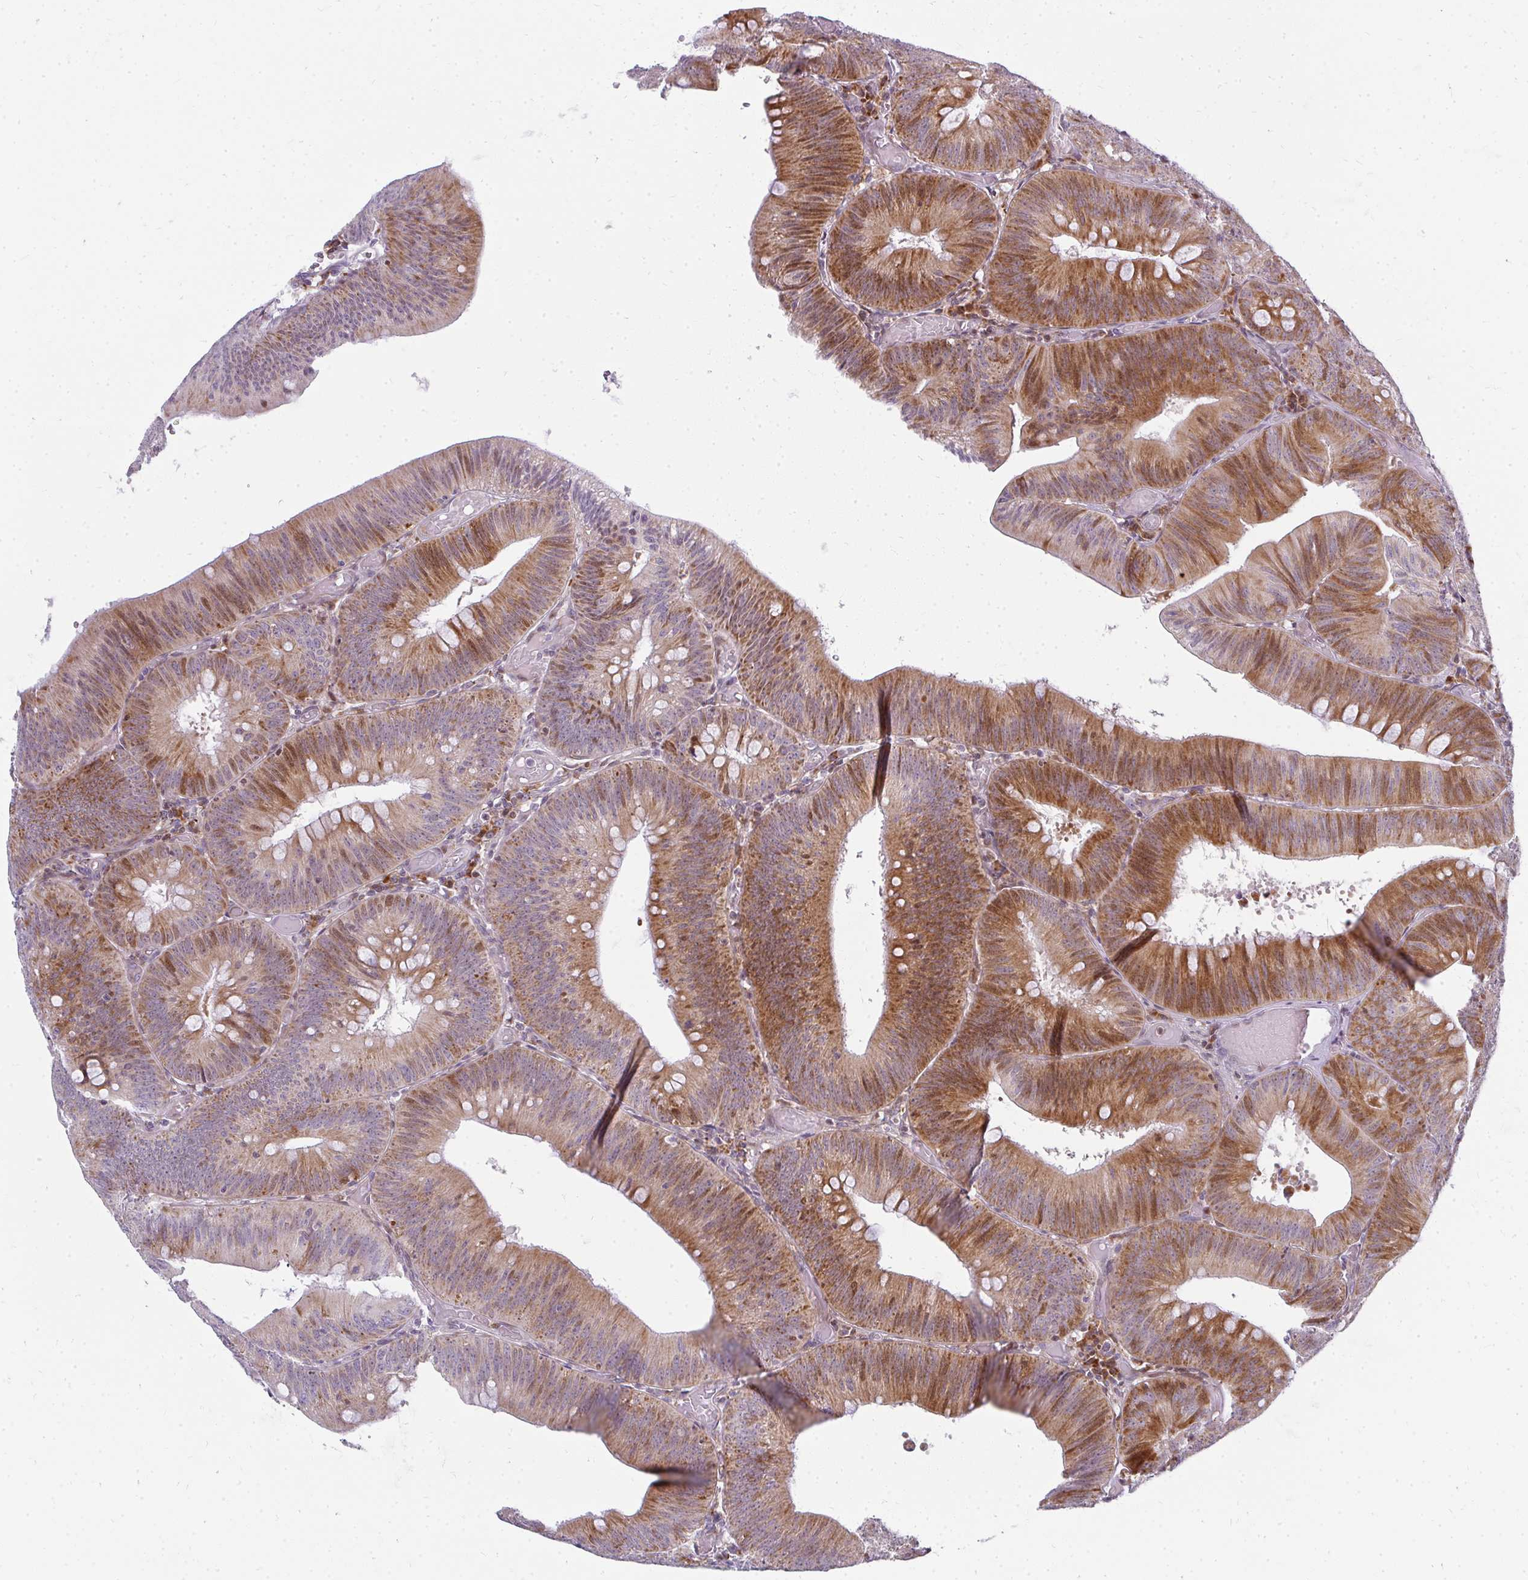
{"staining": {"intensity": "strong", "quantity": "25%-75%", "location": "cytoplasmic/membranous,nuclear"}, "tissue": "colorectal cancer", "cell_type": "Tumor cells", "image_type": "cancer", "snomed": [{"axis": "morphology", "description": "Adenocarcinoma, NOS"}, {"axis": "topography", "description": "Colon"}], "caption": "Tumor cells show high levels of strong cytoplasmic/membranous and nuclear positivity in about 25%-75% of cells in human colorectal cancer.", "gene": "PLA2G5", "patient": {"sex": "male", "age": 84}}